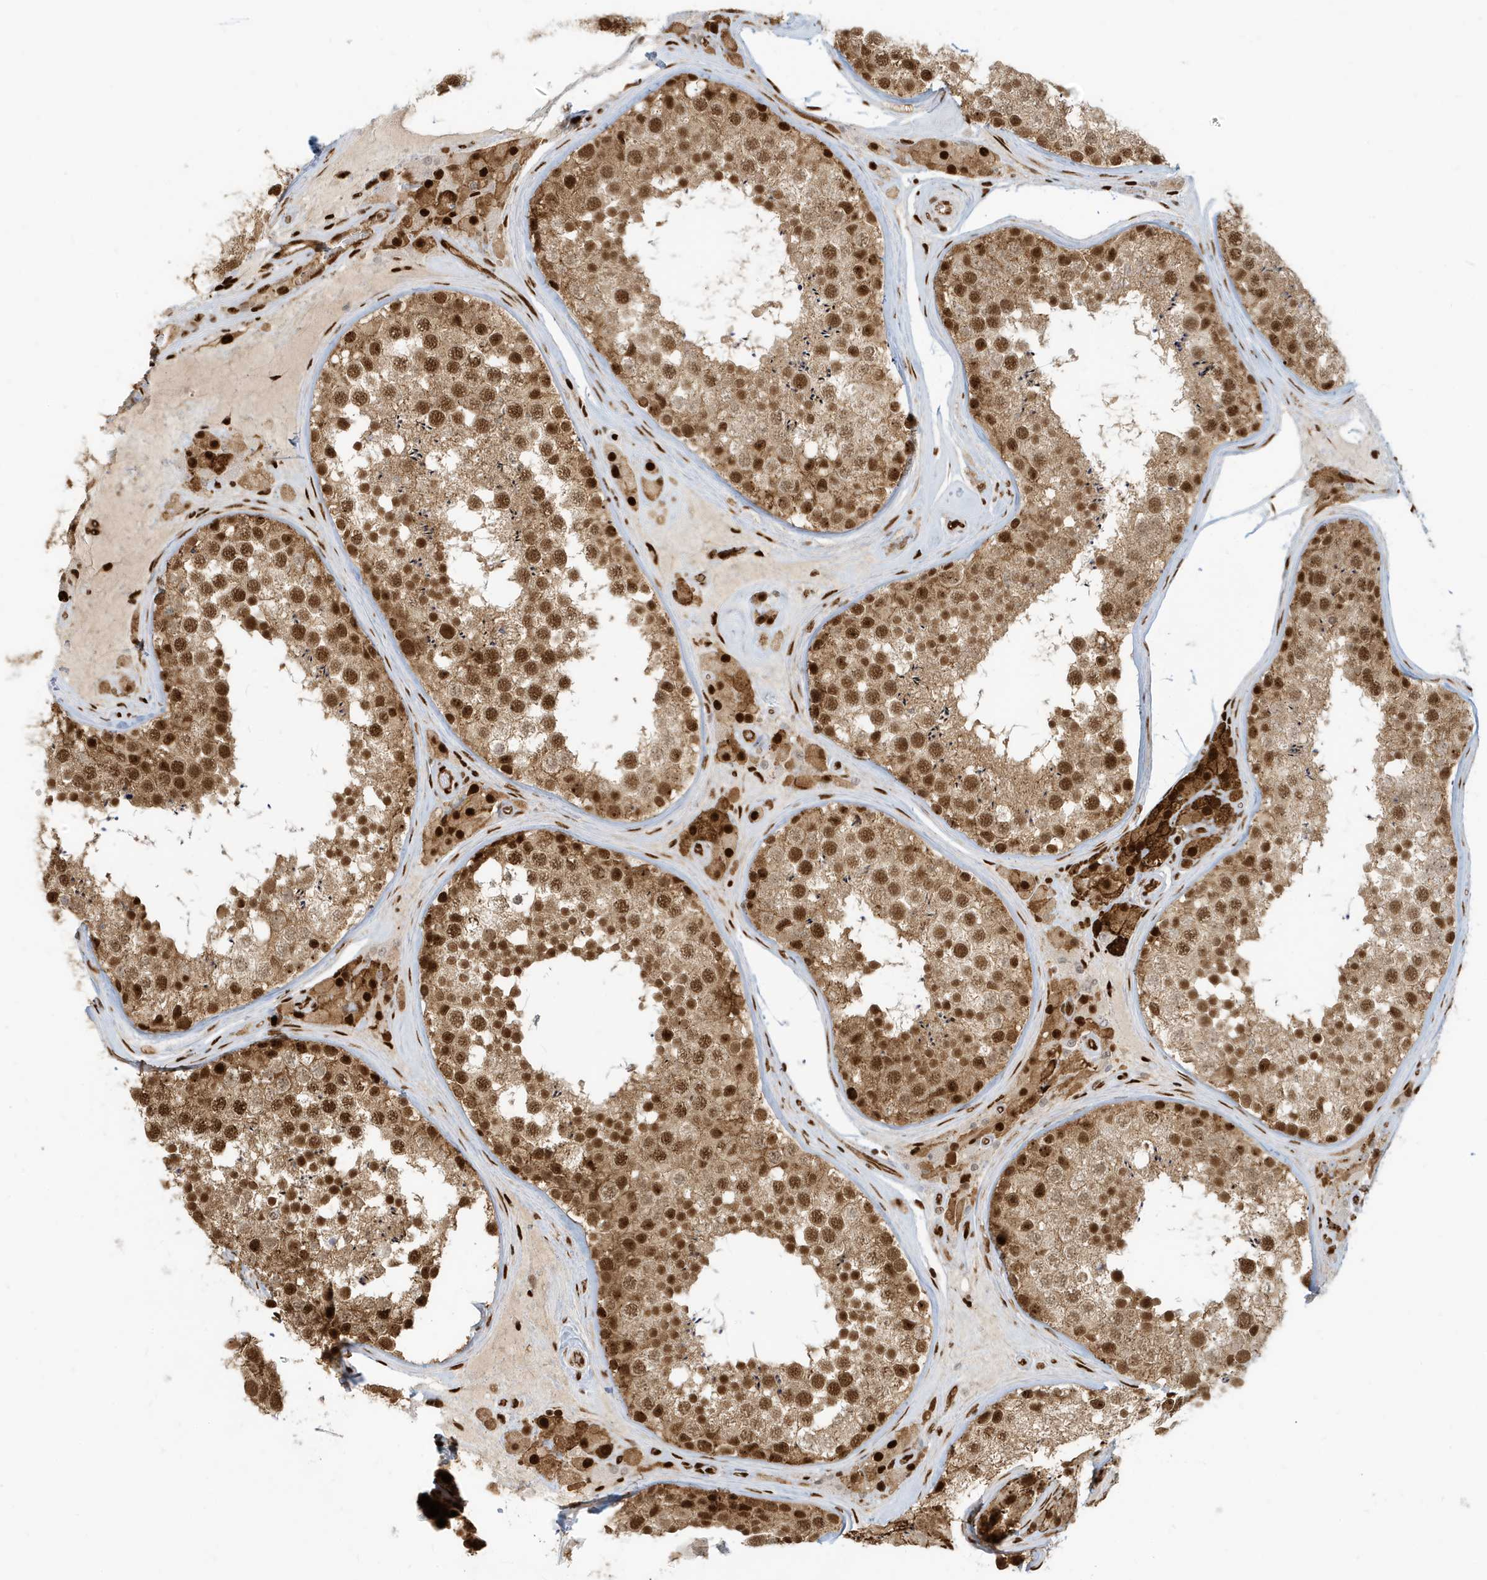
{"staining": {"intensity": "strong", "quantity": ">75%", "location": "cytoplasmic/membranous,nuclear"}, "tissue": "testis", "cell_type": "Cells in seminiferous ducts", "image_type": "normal", "snomed": [{"axis": "morphology", "description": "Normal tissue, NOS"}, {"axis": "topography", "description": "Testis"}], "caption": "This image displays immunohistochemistry staining of unremarkable testis, with high strong cytoplasmic/membranous,nuclear positivity in approximately >75% of cells in seminiferous ducts.", "gene": "CKS1B", "patient": {"sex": "male", "age": 46}}